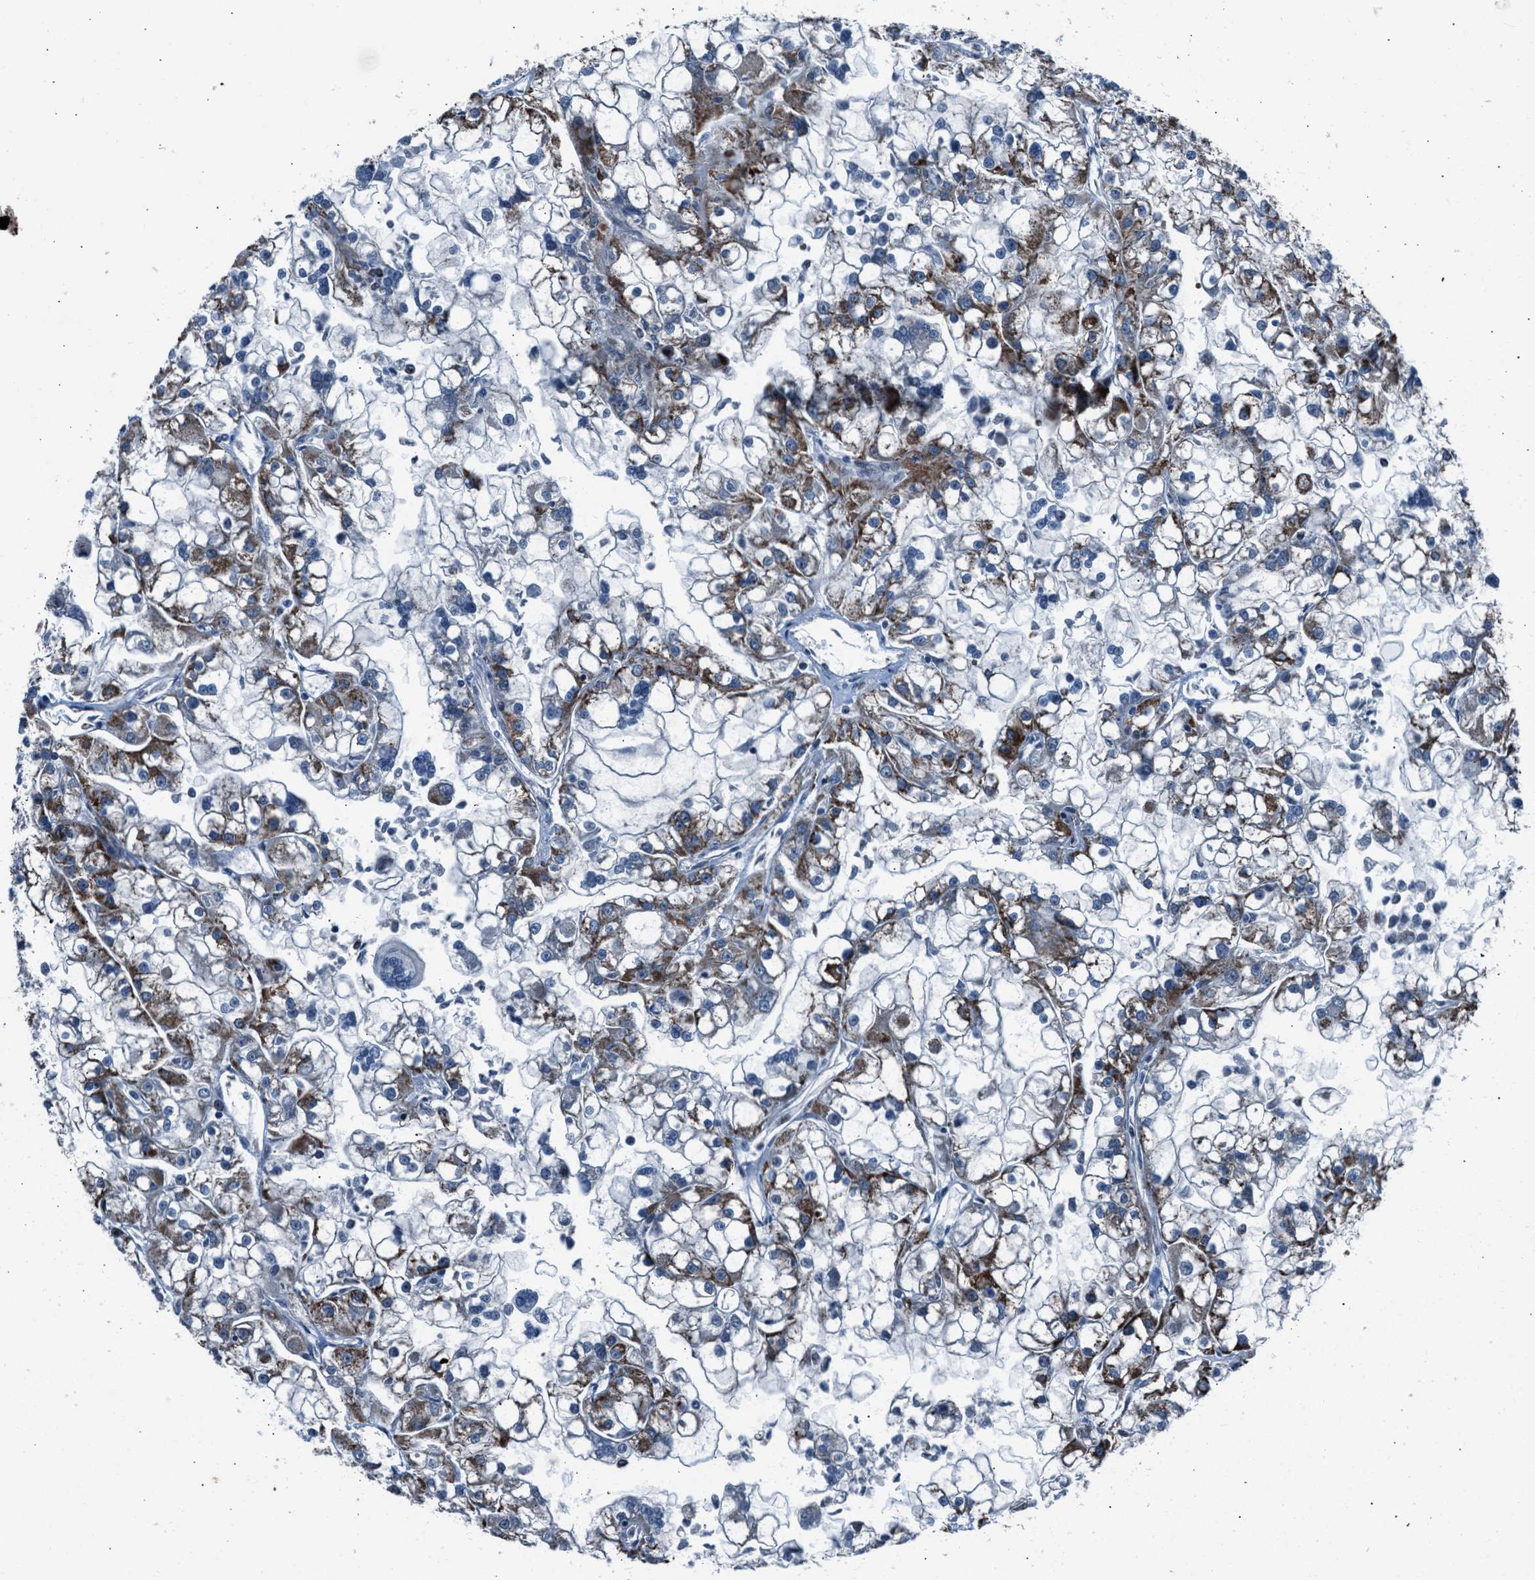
{"staining": {"intensity": "moderate", "quantity": "25%-75%", "location": "cytoplasmic/membranous"}, "tissue": "renal cancer", "cell_type": "Tumor cells", "image_type": "cancer", "snomed": [{"axis": "morphology", "description": "Adenocarcinoma, NOS"}, {"axis": "topography", "description": "Kidney"}], "caption": "A medium amount of moderate cytoplasmic/membranous staining is appreciated in about 25%-75% of tumor cells in adenocarcinoma (renal) tissue. The staining is performed using DAB (3,3'-diaminobenzidine) brown chromogen to label protein expression. The nuclei are counter-stained blue using hematoxylin.", "gene": "MORC3", "patient": {"sex": "female", "age": 52}}